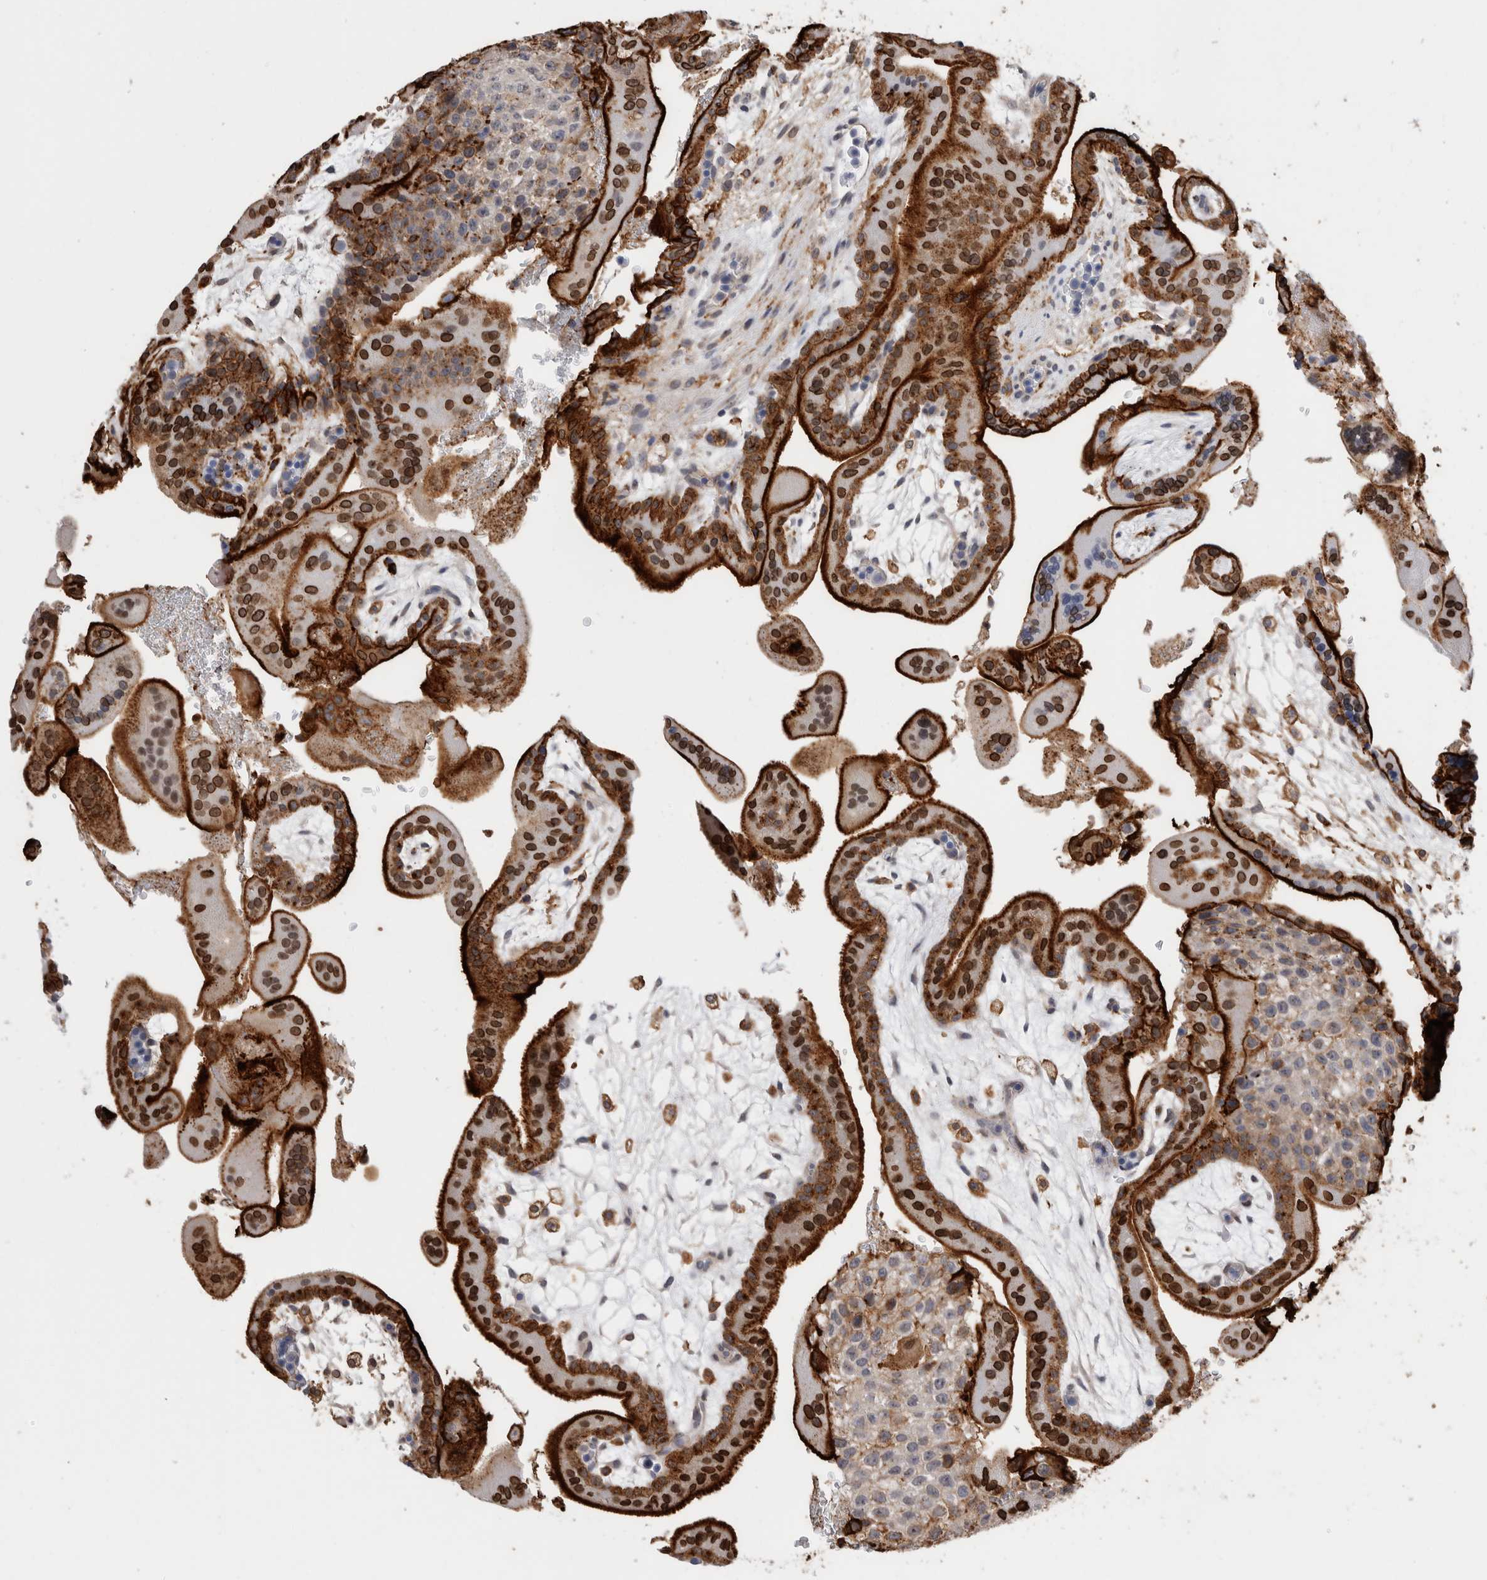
{"staining": {"intensity": "moderate", "quantity": ">75%", "location": "cytoplasmic/membranous,nuclear"}, "tissue": "placenta", "cell_type": "Decidual cells", "image_type": "normal", "snomed": [{"axis": "morphology", "description": "Normal tissue, NOS"}, {"axis": "topography", "description": "Placenta"}], "caption": "Placenta stained with immunohistochemistry (IHC) displays moderate cytoplasmic/membranous,nuclear positivity in about >75% of decidual cells.", "gene": "CCDC88B", "patient": {"sex": "female", "age": 35}}